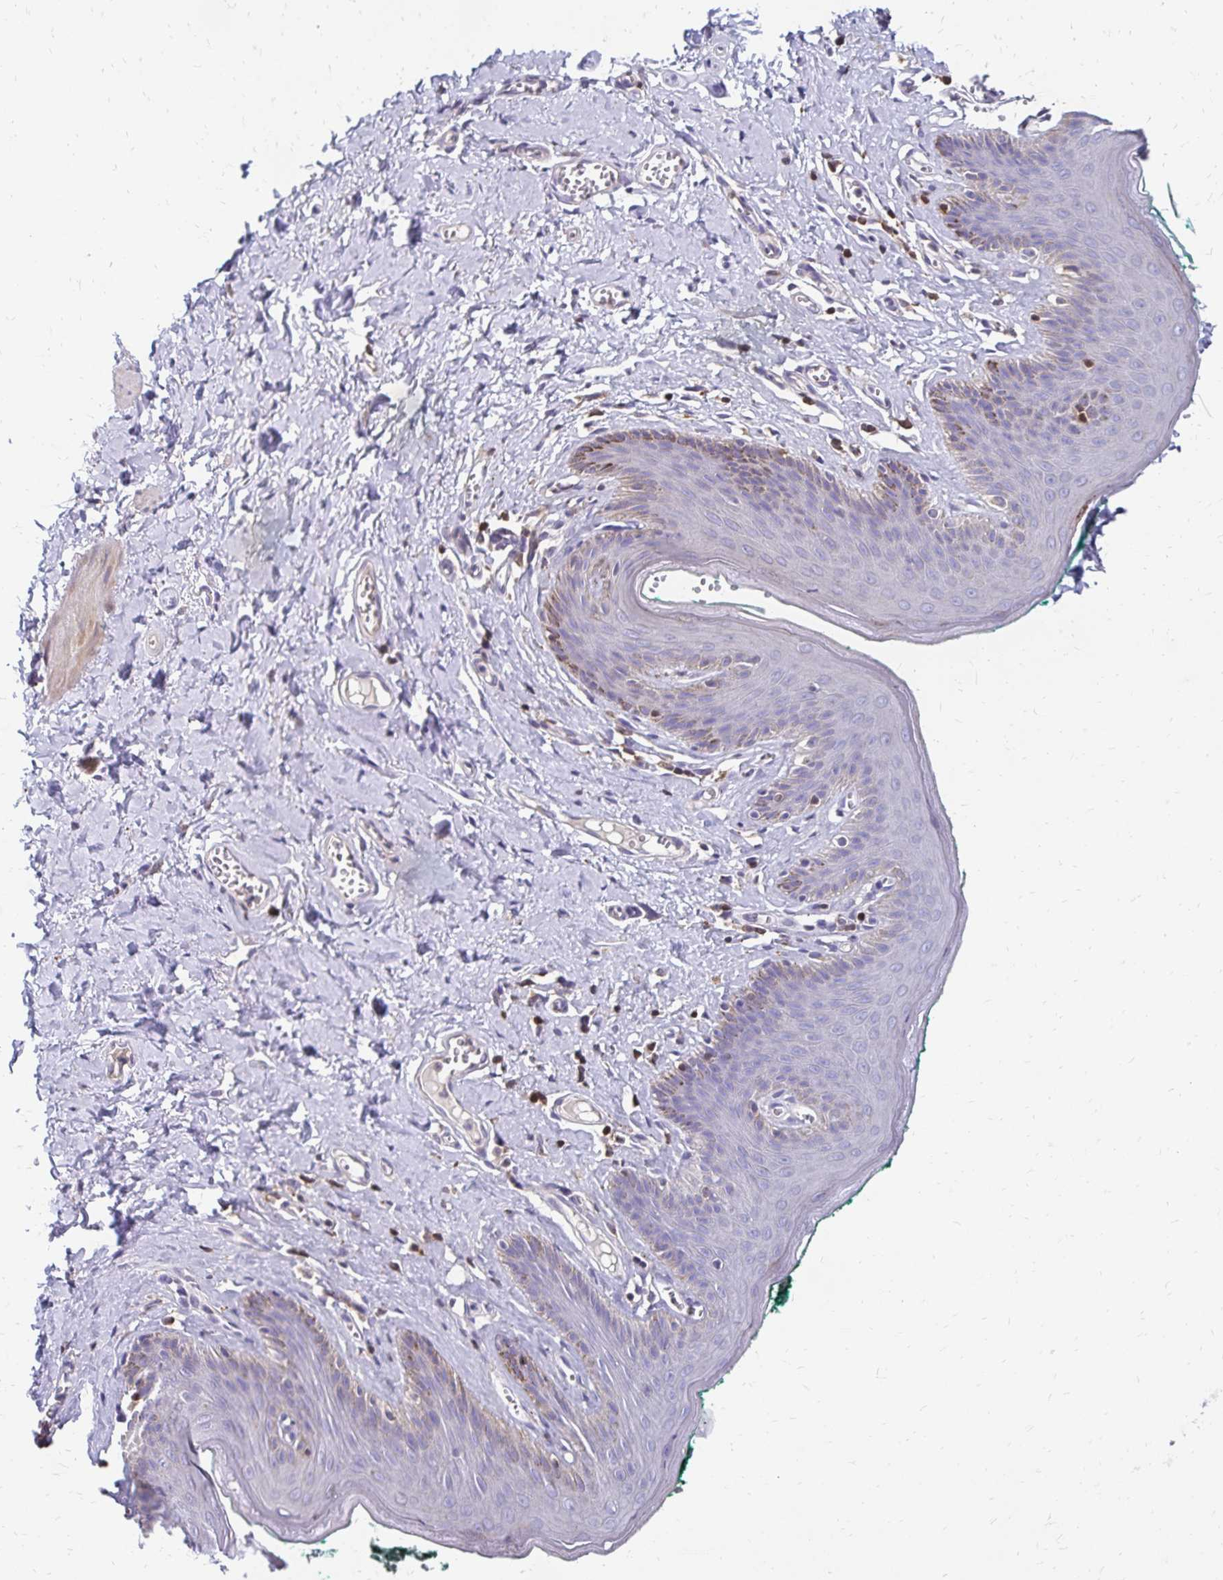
{"staining": {"intensity": "negative", "quantity": "none", "location": "none"}, "tissue": "skin", "cell_type": "Epidermal cells", "image_type": "normal", "snomed": [{"axis": "morphology", "description": "Normal tissue, NOS"}, {"axis": "topography", "description": "Vulva"}, {"axis": "topography", "description": "Peripheral nerve tissue"}], "caption": "Immunohistochemistry photomicrograph of benign human skin stained for a protein (brown), which shows no positivity in epidermal cells. Brightfield microscopy of IHC stained with DAB (3,3'-diaminobenzidine) (brown) and hematoxylin (blue), captured at high magnification.", "gene": "DTNB", "patient": {"sex": "female", "age": 66}}